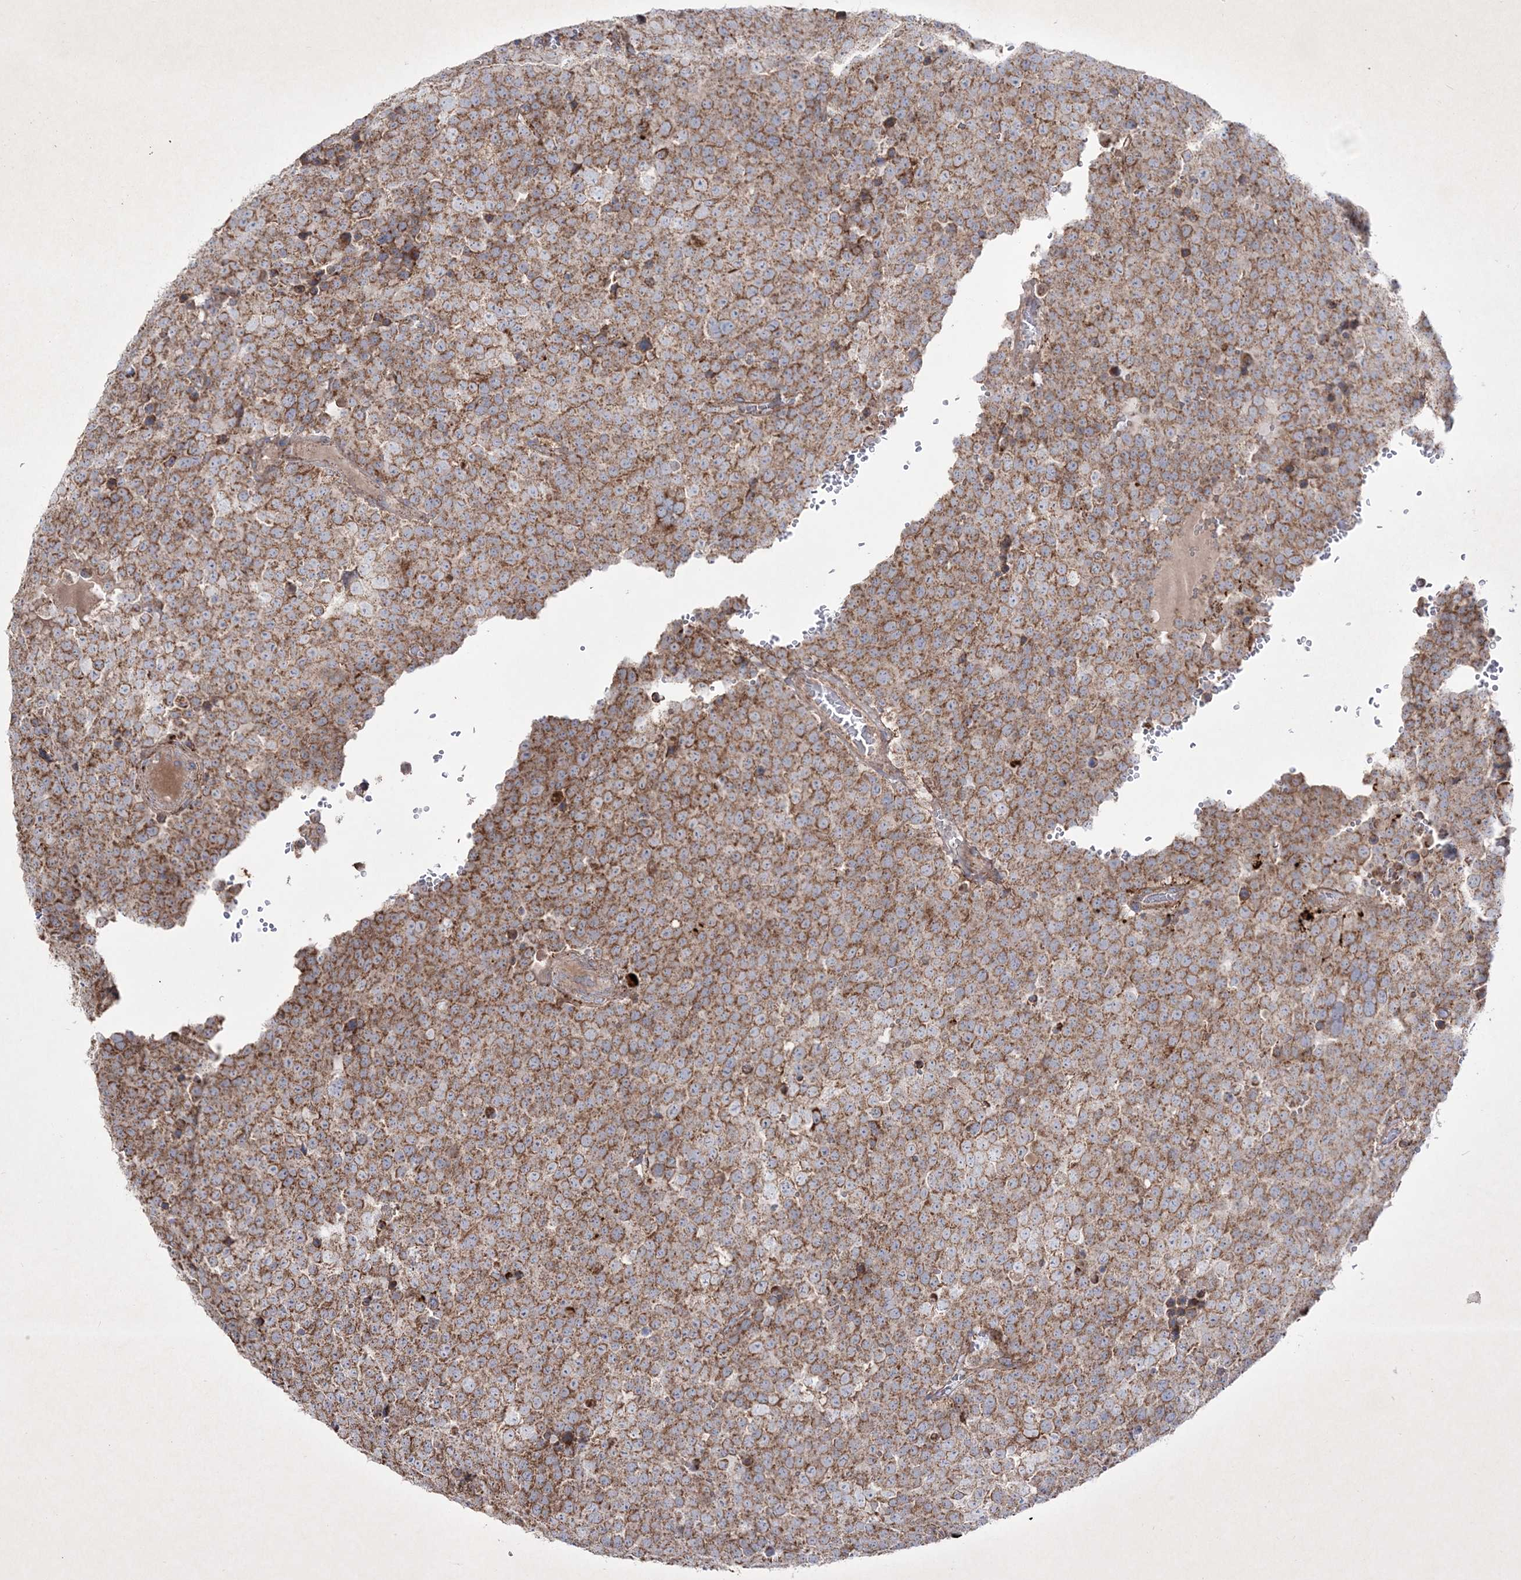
{"staining": {"intensity": "moderate", "quantity": ">75%", "location": "cytoplasmic/membranous"}, "tissue": "testis cancer", "cell_type": "Tumor cells", "image_type": "cancer", "snomed": [{"axis": "morphology", "description": "Seminoma, NOS"}, {"axis": "topography", "description": "Testis"}], "caption": "DAB immunohistochemical staining of seminoma (testis) shows moderate cytoplasmic/membranous protein positivity in about >75% of tumor cells.", "gene": "RICTOR", "patient": {"sex": "male", "age": 71}}